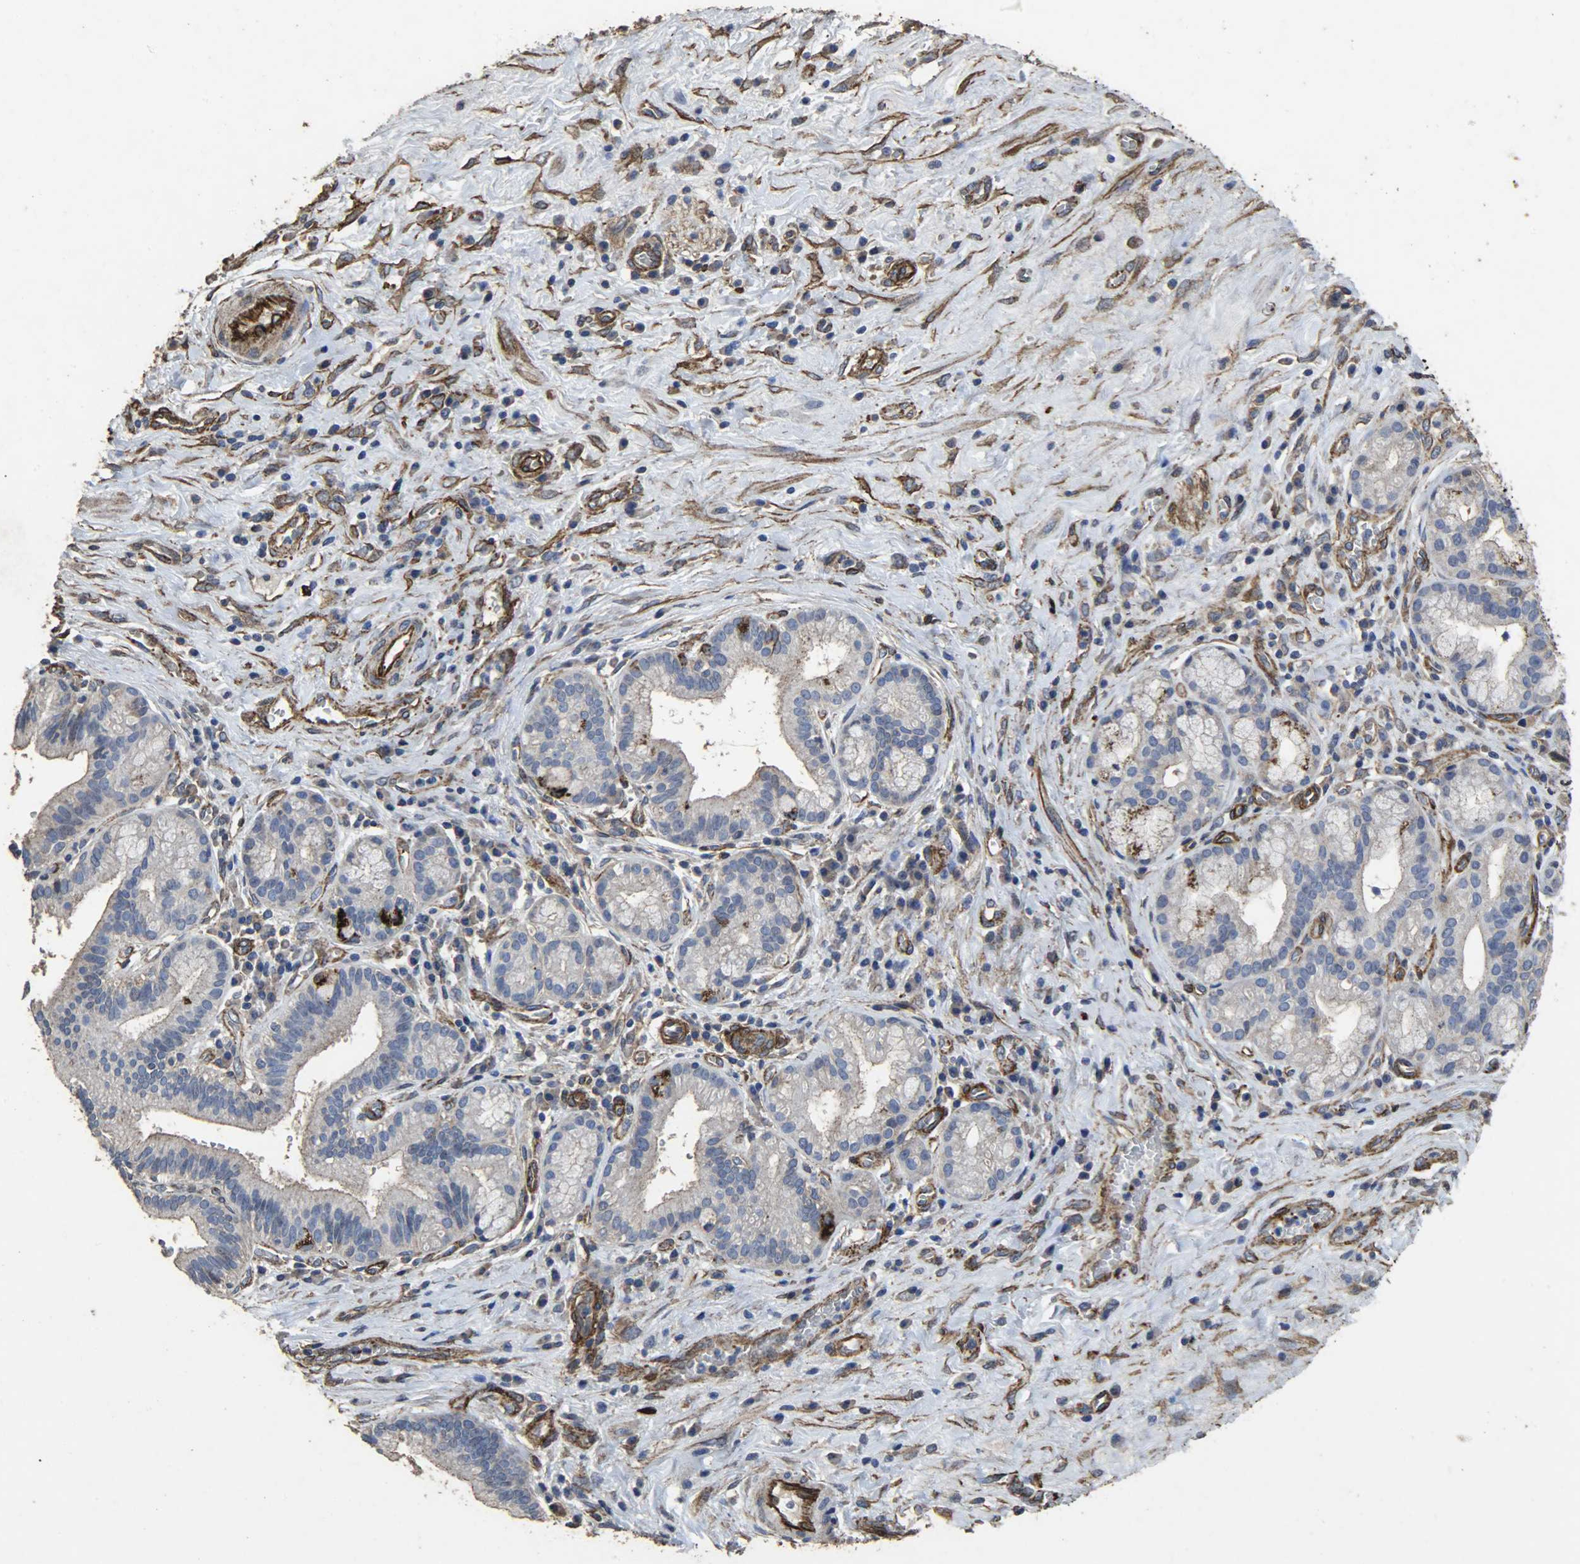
{"staining": {"intensity": "weak", "quantity": "<25%", "location": "cytoplasmic/membranous"}, "tissue": "pancreatic cancer", "cell_type": "Tumor cells", "image_type": "cancer", "snomed": [{"axis": "morphology", "description": "Adenocarcinoma, NOS"}, {"axis": "topography", "description": "Pancreas"}], "caption": "Immunohistochemistry of pancreatic adenocarcinoma reveals no staining in tumor cells. (Stains: DAB immunohistochemistry with hematoxylin counter stain, Microscopy: brightfield microscopy at high magnification).", "gene": "TPM4", "patient": {"sex": "female", "age": 73}}